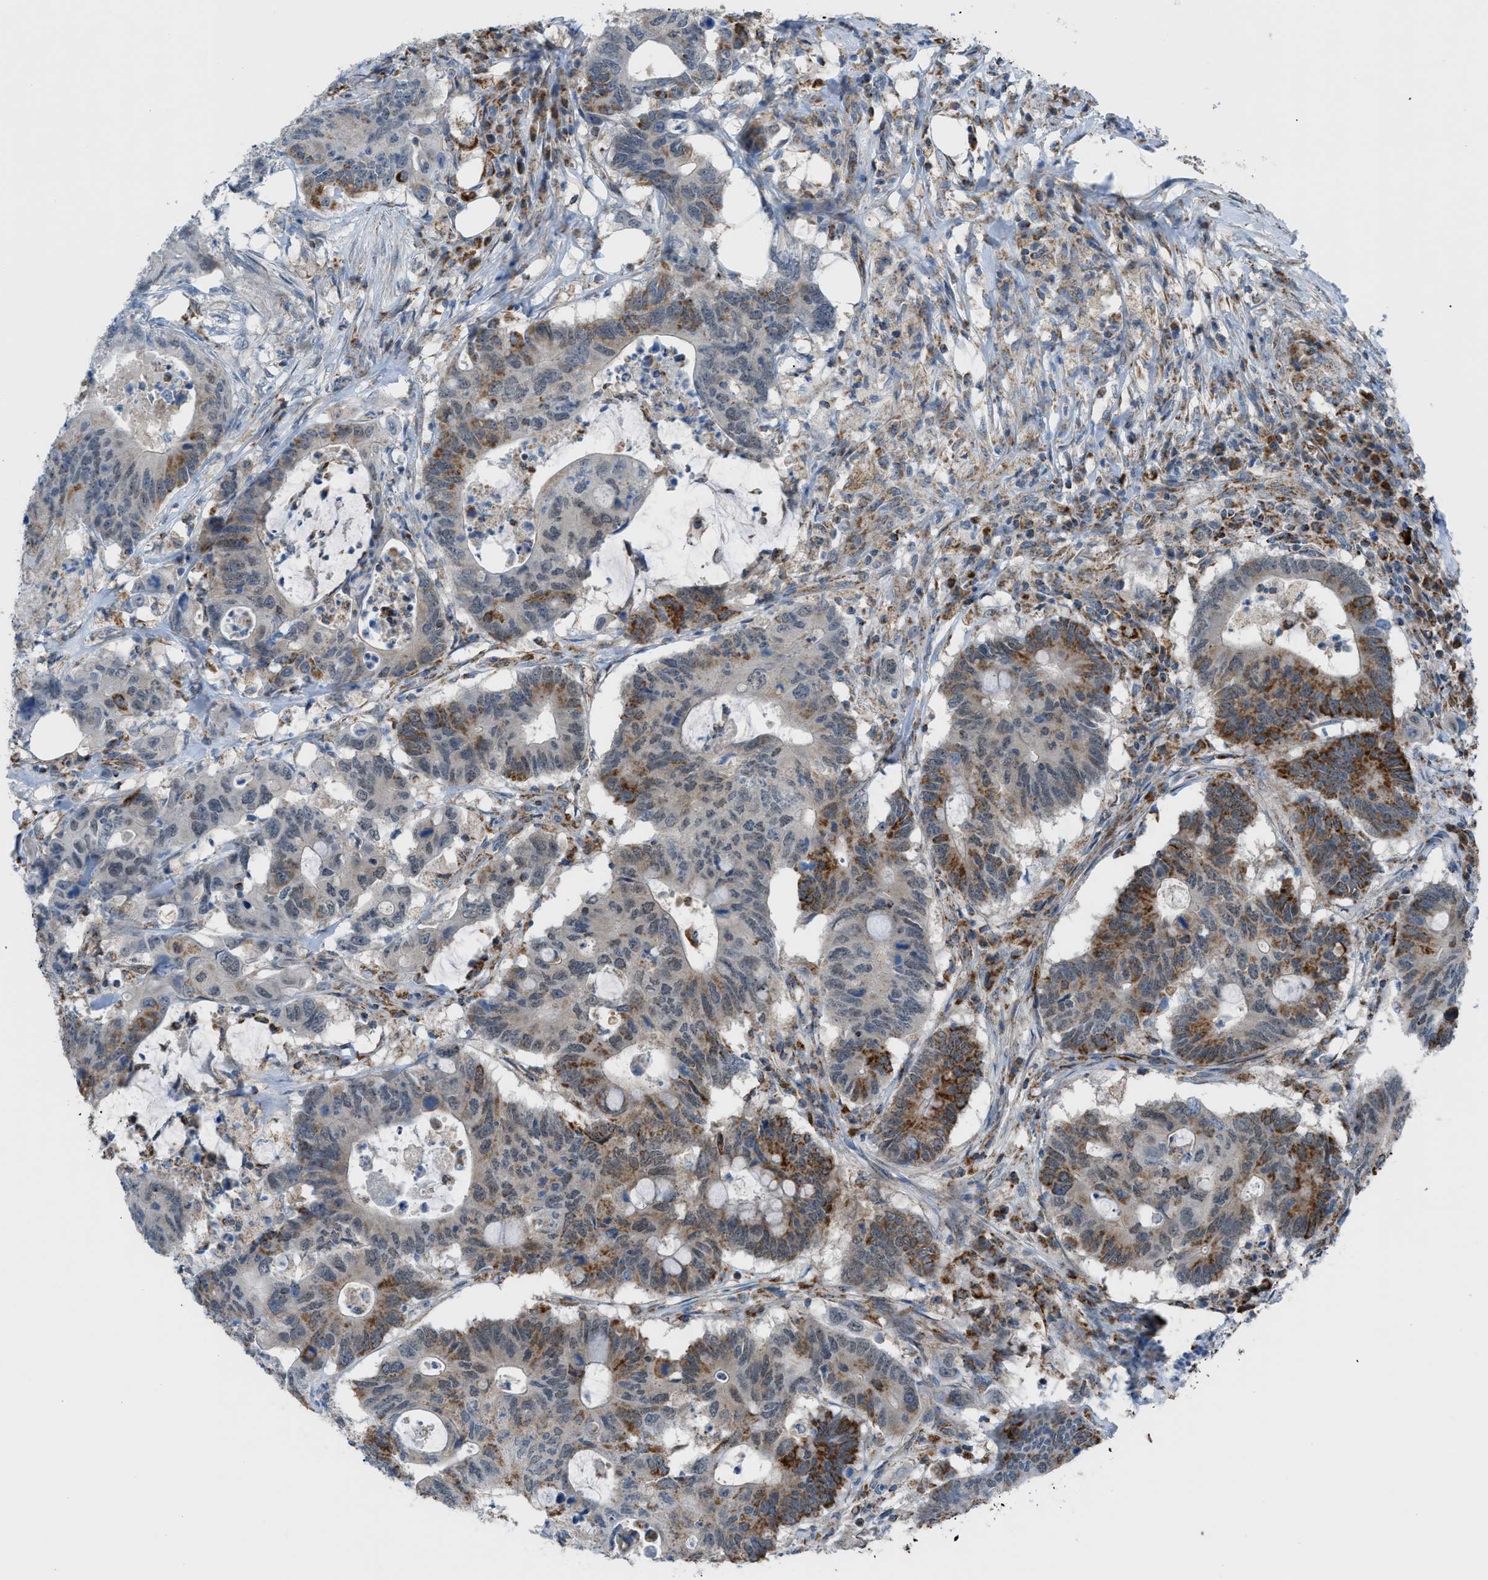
{"staining": {"intensity": "strong", "quantity": "25%-75%", "location": "cytoplasmic/membranous,nuclear"}, "tissue": "colorectal cancer", "cell_type": "Tumor cells", "image_type": "cancer", "snomed": [{"axis": "morphology", "description": "Adenocarcinoma, NOS"}, {"axis": "topography", "description": "Colon"}], "caption": "This is an image of IHC staining of colorectal cancer (adenocarcinoma), which shows strong staining in the cytoplasmic/membranous and nuclear of tumor cells.", "gene": "SRM", "patient": {"sex": "male", "age": 71}}